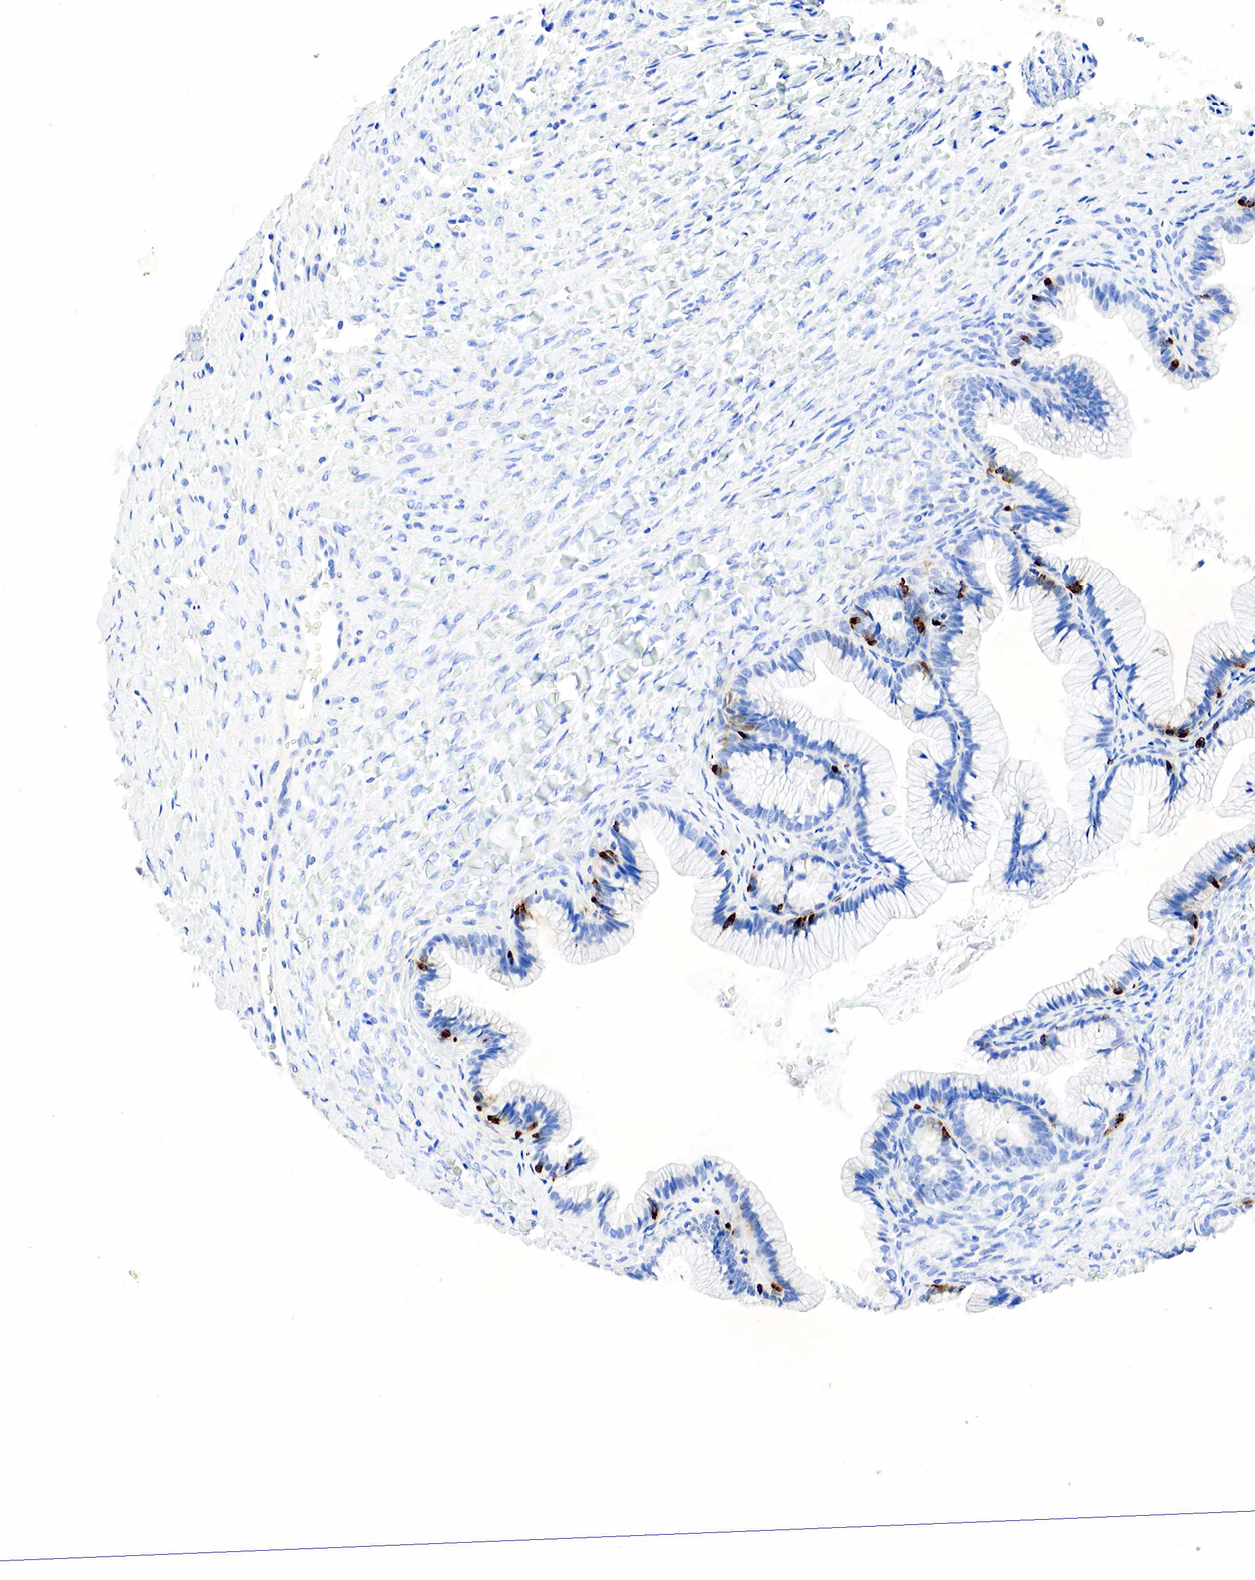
{"staining": {"intensity": "negative", "quantity": "none", "location": "none"}, "tissue": "ovarian cancer", "cell_type": "Tumor cells", "image_type": "cancer", "snomed": [{"axis": "morphology", "description": "Cystadenocarcinoma, mucinous, NOS"}, {"axis": "topography", "description": "Ovary"}], "caption": "Human ovarian cancer stained for a protein using immunohistochemistry shows no expression in tumor cells.", "gene": "SST", "patient": {"sex": "female", "age": 41}}